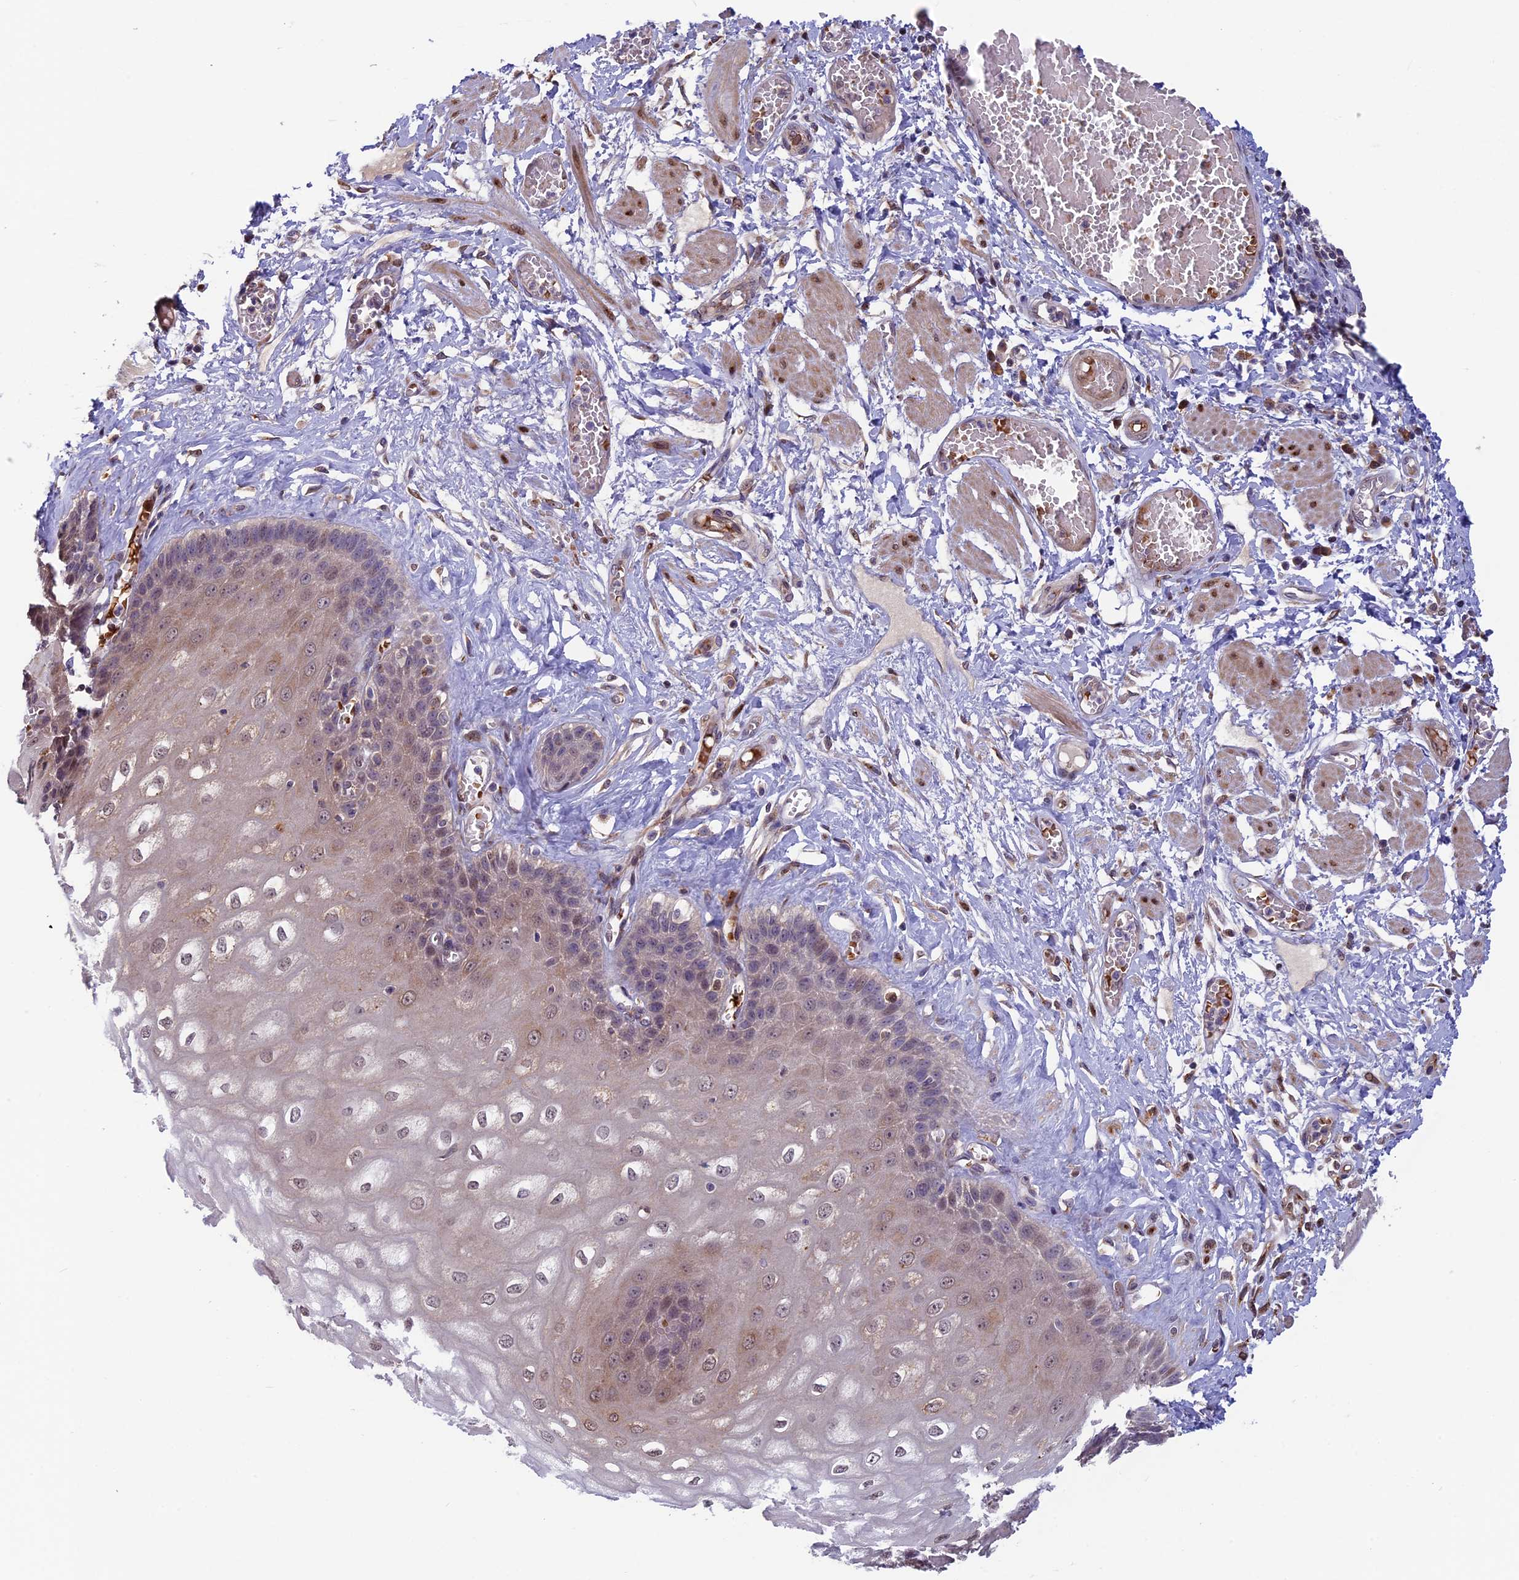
{"staining": {"intensity": "moderate", "quantity": "25%-75%", "location": "cytoplasmic/membranous,nuclear"}, "tissue": "esophagus", "cell_type": "Squamous epithelial cells", "image_type": "normal", "snomed": [{"axis": "morphology", "description": "Normal tissue, NOS"}, {"axis": "topography", "description": "Esophagus"}], "caption": "Squamous epithelial cells demonstrate moderate cytoplasmic/membranous,nuclear positivity in about 25%-75% of cells in unremarkable esophagus. Using DAB (brown) and hematoxylin (blue) stains, captured at high magnification using brightfield microscopy.", "gene": "CCDC9B", "patient": {"sex": "male", "age": 60}}